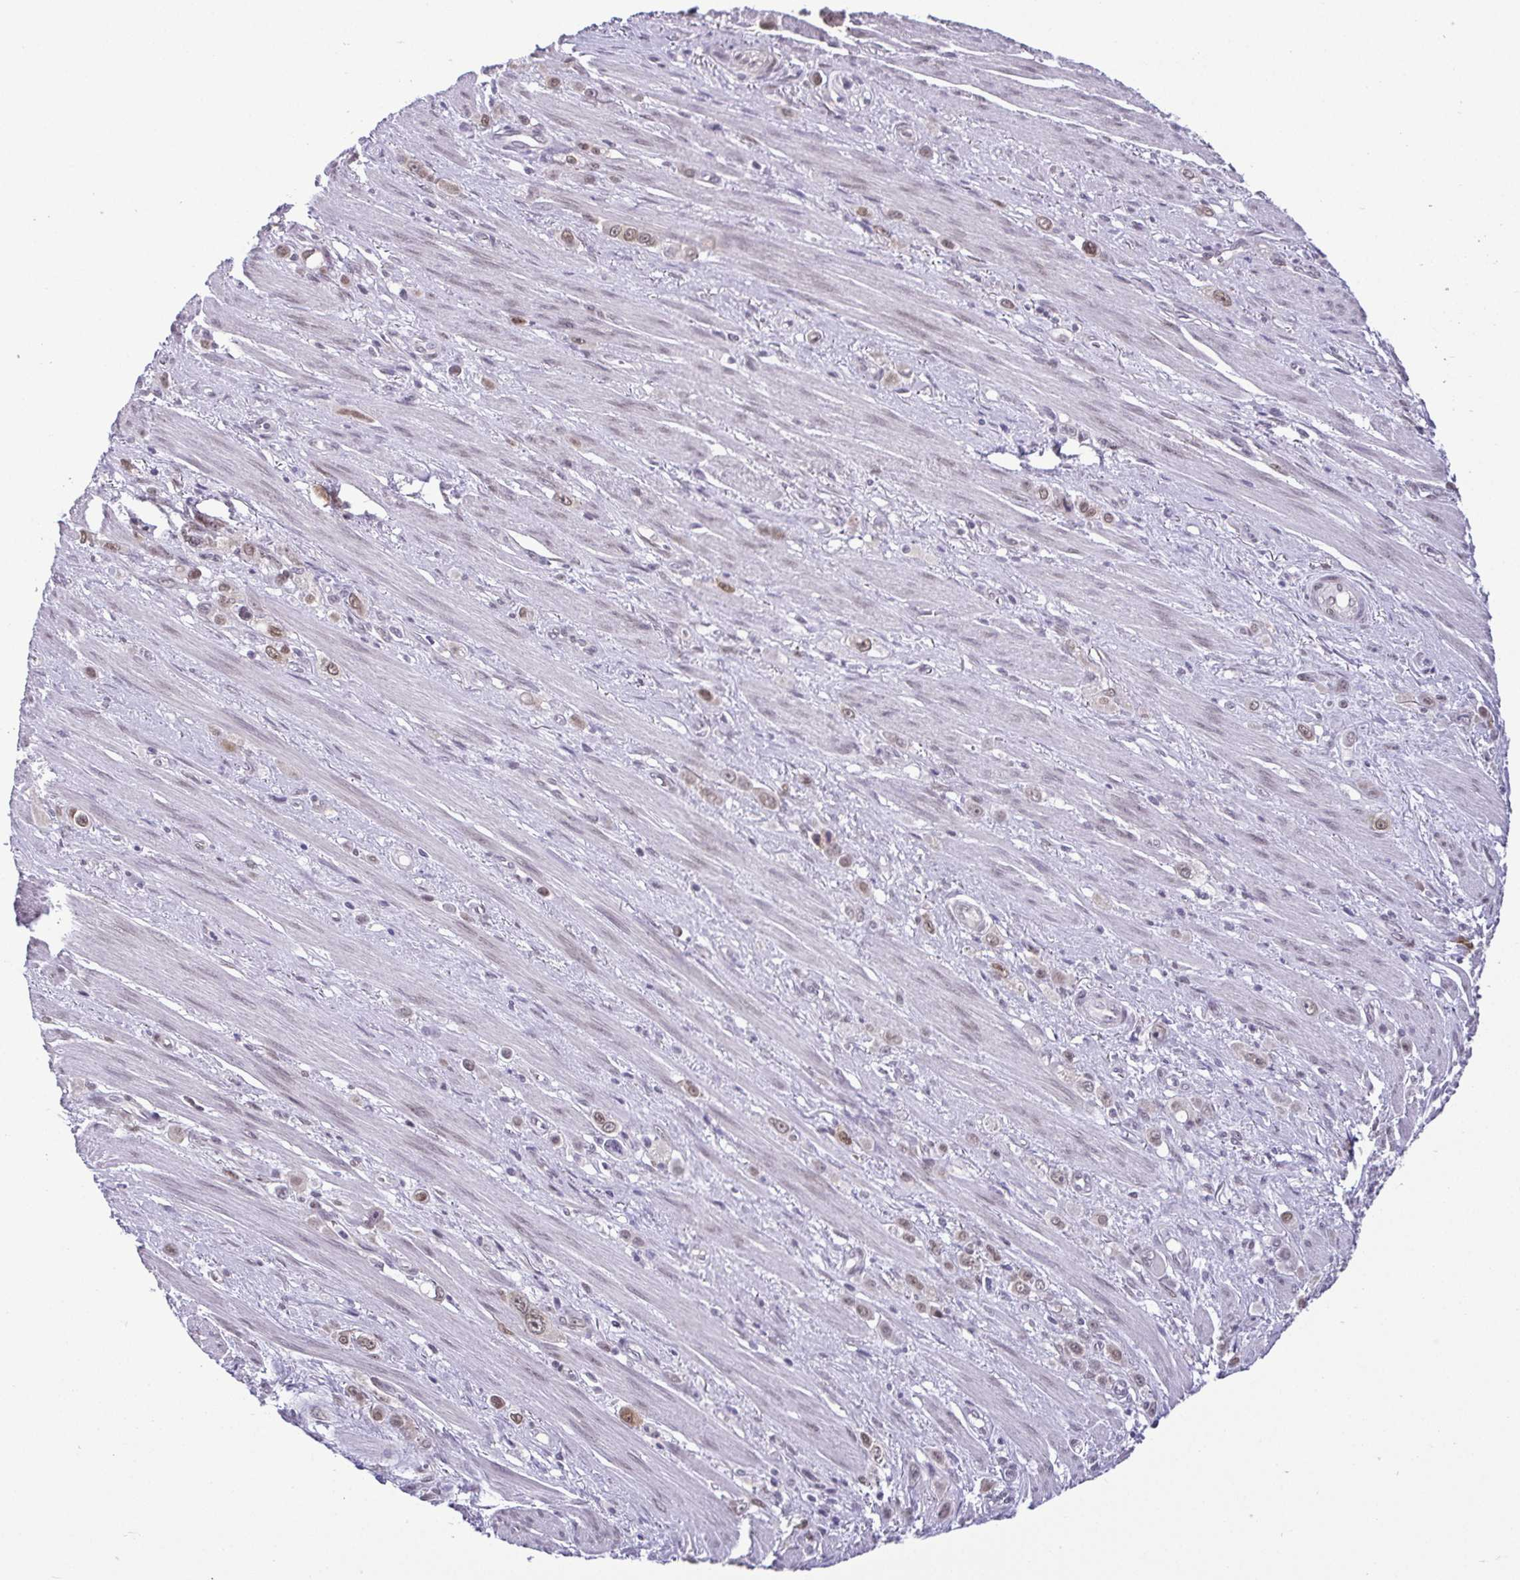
{"staining": {"intensity": "weak", "quantity": "25%-75%", "location": "nuclear"}, "tissue": "stomach cancer", "cell_type": "Tumor cells", "image_type": "cancer", "snomed": [{"axis": "morphology", "description": "Adenocarcinoma, NOS"}, {"axis": "topography", "description": "Stomach, upper"}], "caption": "Stomach adenocarcinoma stained for a protein (brown) shows weak nuclear positive positivity in about 25%-75% of tumor cells.", "gene": "RBM3", "patient": {"sex": "male", "age": 75}}